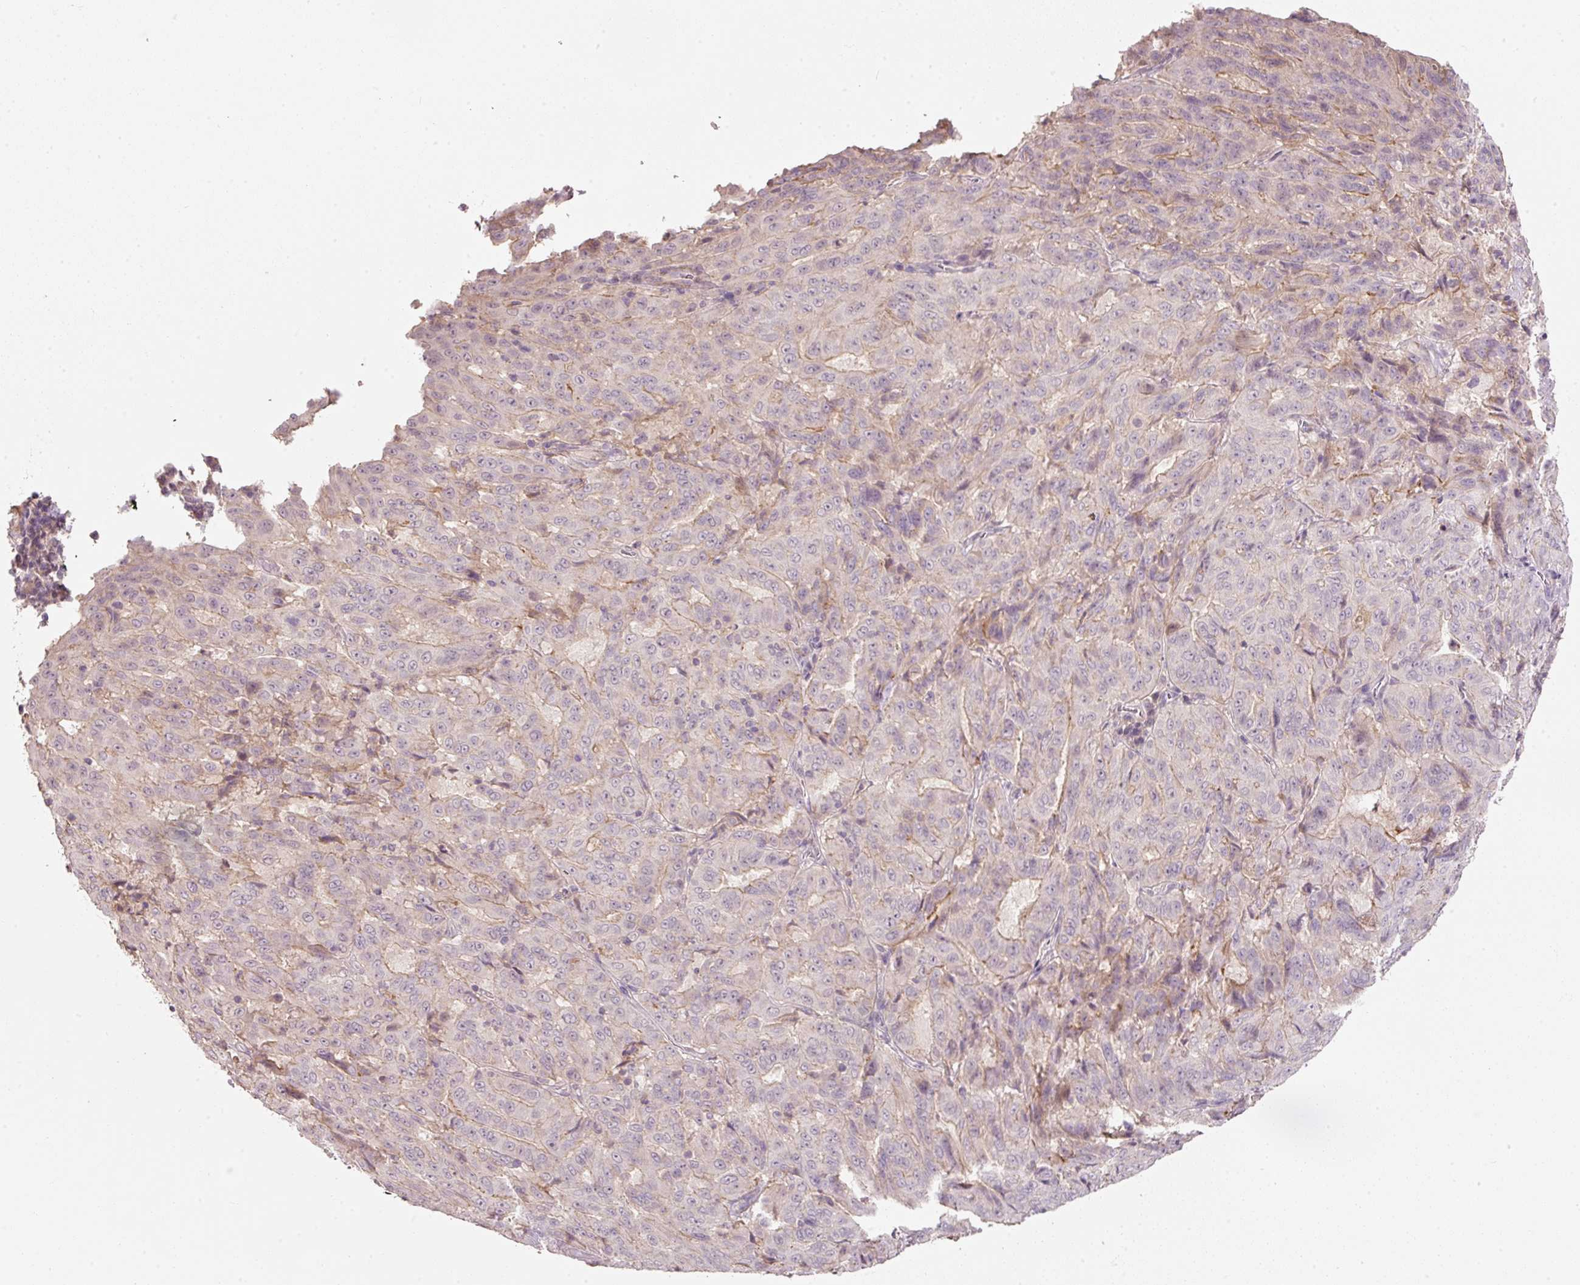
{"staining": {"intensity": "weak", "quantity": "<25%", "location": "cytoplasmic/membranous"}, "tissue": "pancreatic cancer", "cell_type": "Tumor cells", "image_type": "cancer", "snomed": [{"axis": "morphology", "description": "Adenocarcinoma, NOS"}, {"axis": "topography", "description": "Pancreas"}], "caption": "High magnification brightfield microscopy of pancreatic cancer (adenocarcinoma) stained with DAB (brown) and counterstained with hematoxylin (blue): tumor cells show no significant positivity.", "gene": "TIRAP", "patient": {"sex": "male", "age": 63}}